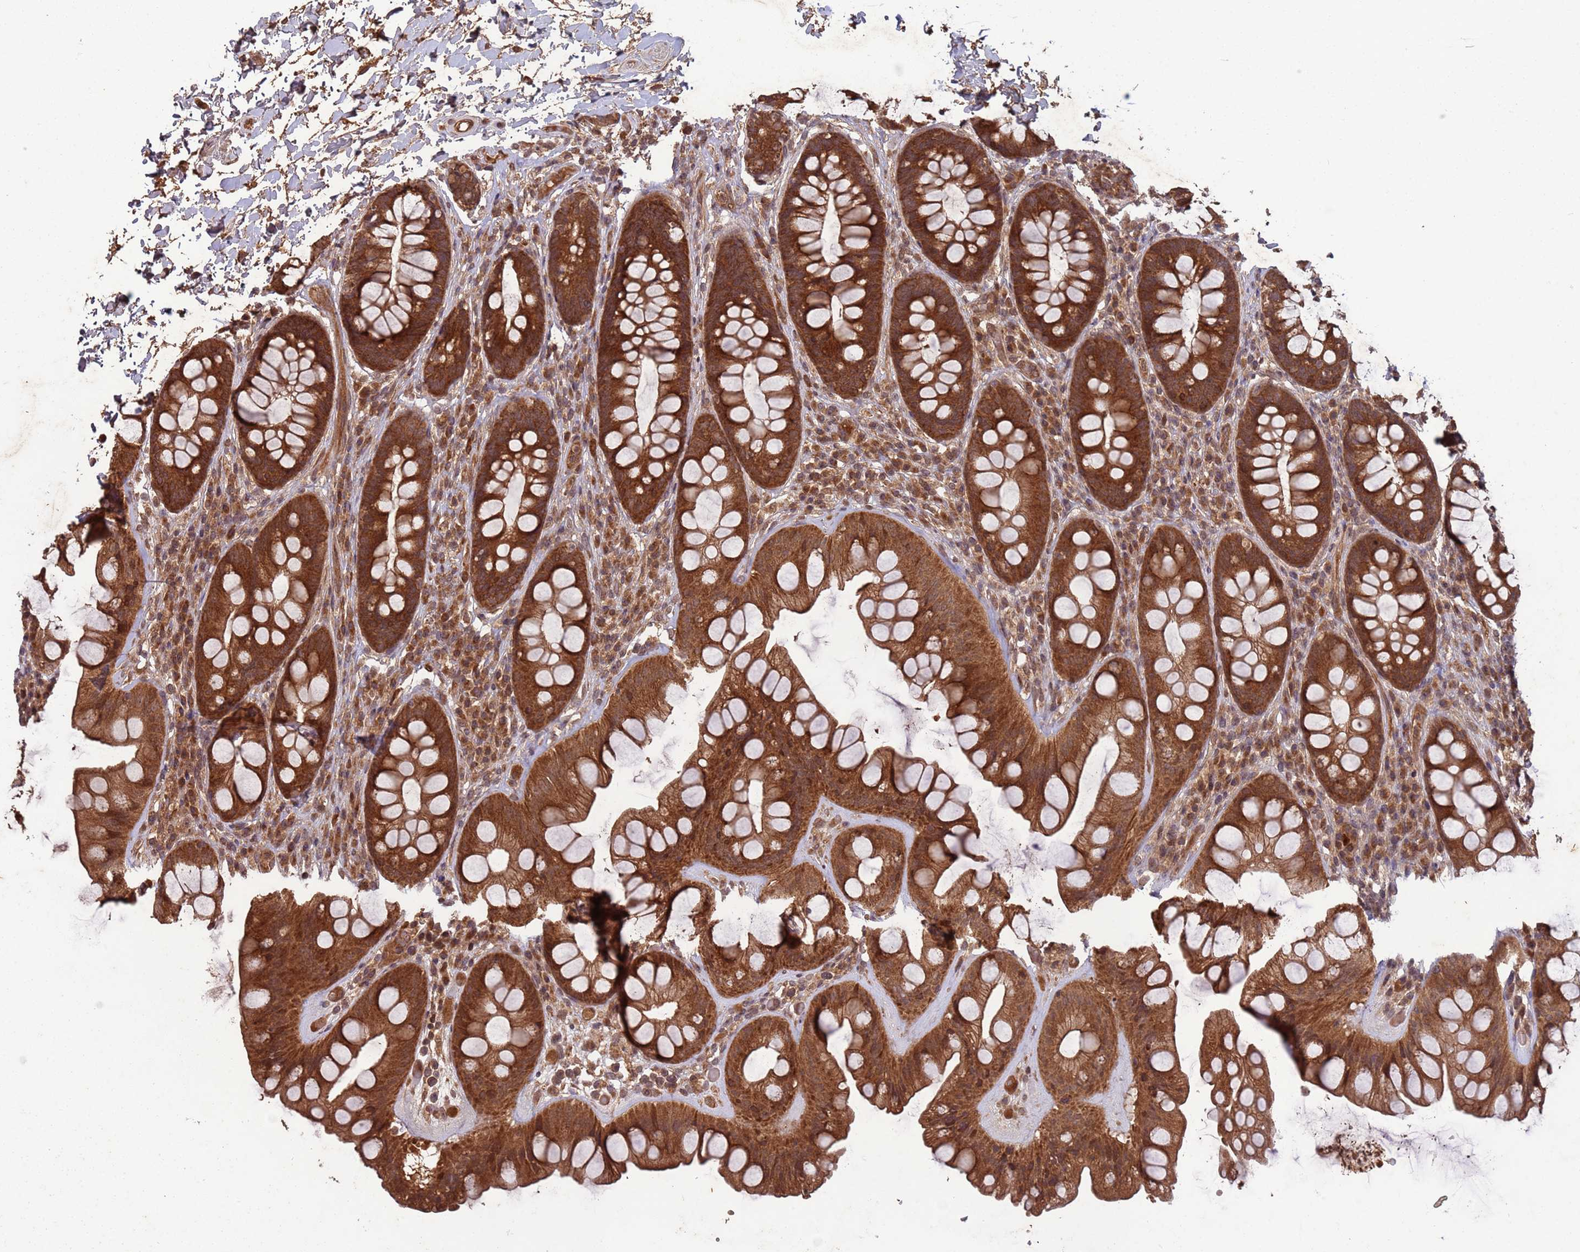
{"staining": {"intensity": "strong", "quantity": ">75%", "location": "cytoplasmic/membranous"}, "tissue": "rectum", "cell_type": "Glandular cells", "image_type": "normal", "snomed": [{"axis": "morphology", "description": "Normal tissue, NOS"}, {"axis": "topography", "description": "Rectum"}], "caption": "DAB (3,3'-diaminobenzidine) immunohistochemical staining of unremarkable rectum displays strong cytoplasmic/membranous protein expression in approximately >75% of glandular cells.", "gene": "ERI1", "patient": {"sex": "male", "age": 74}}